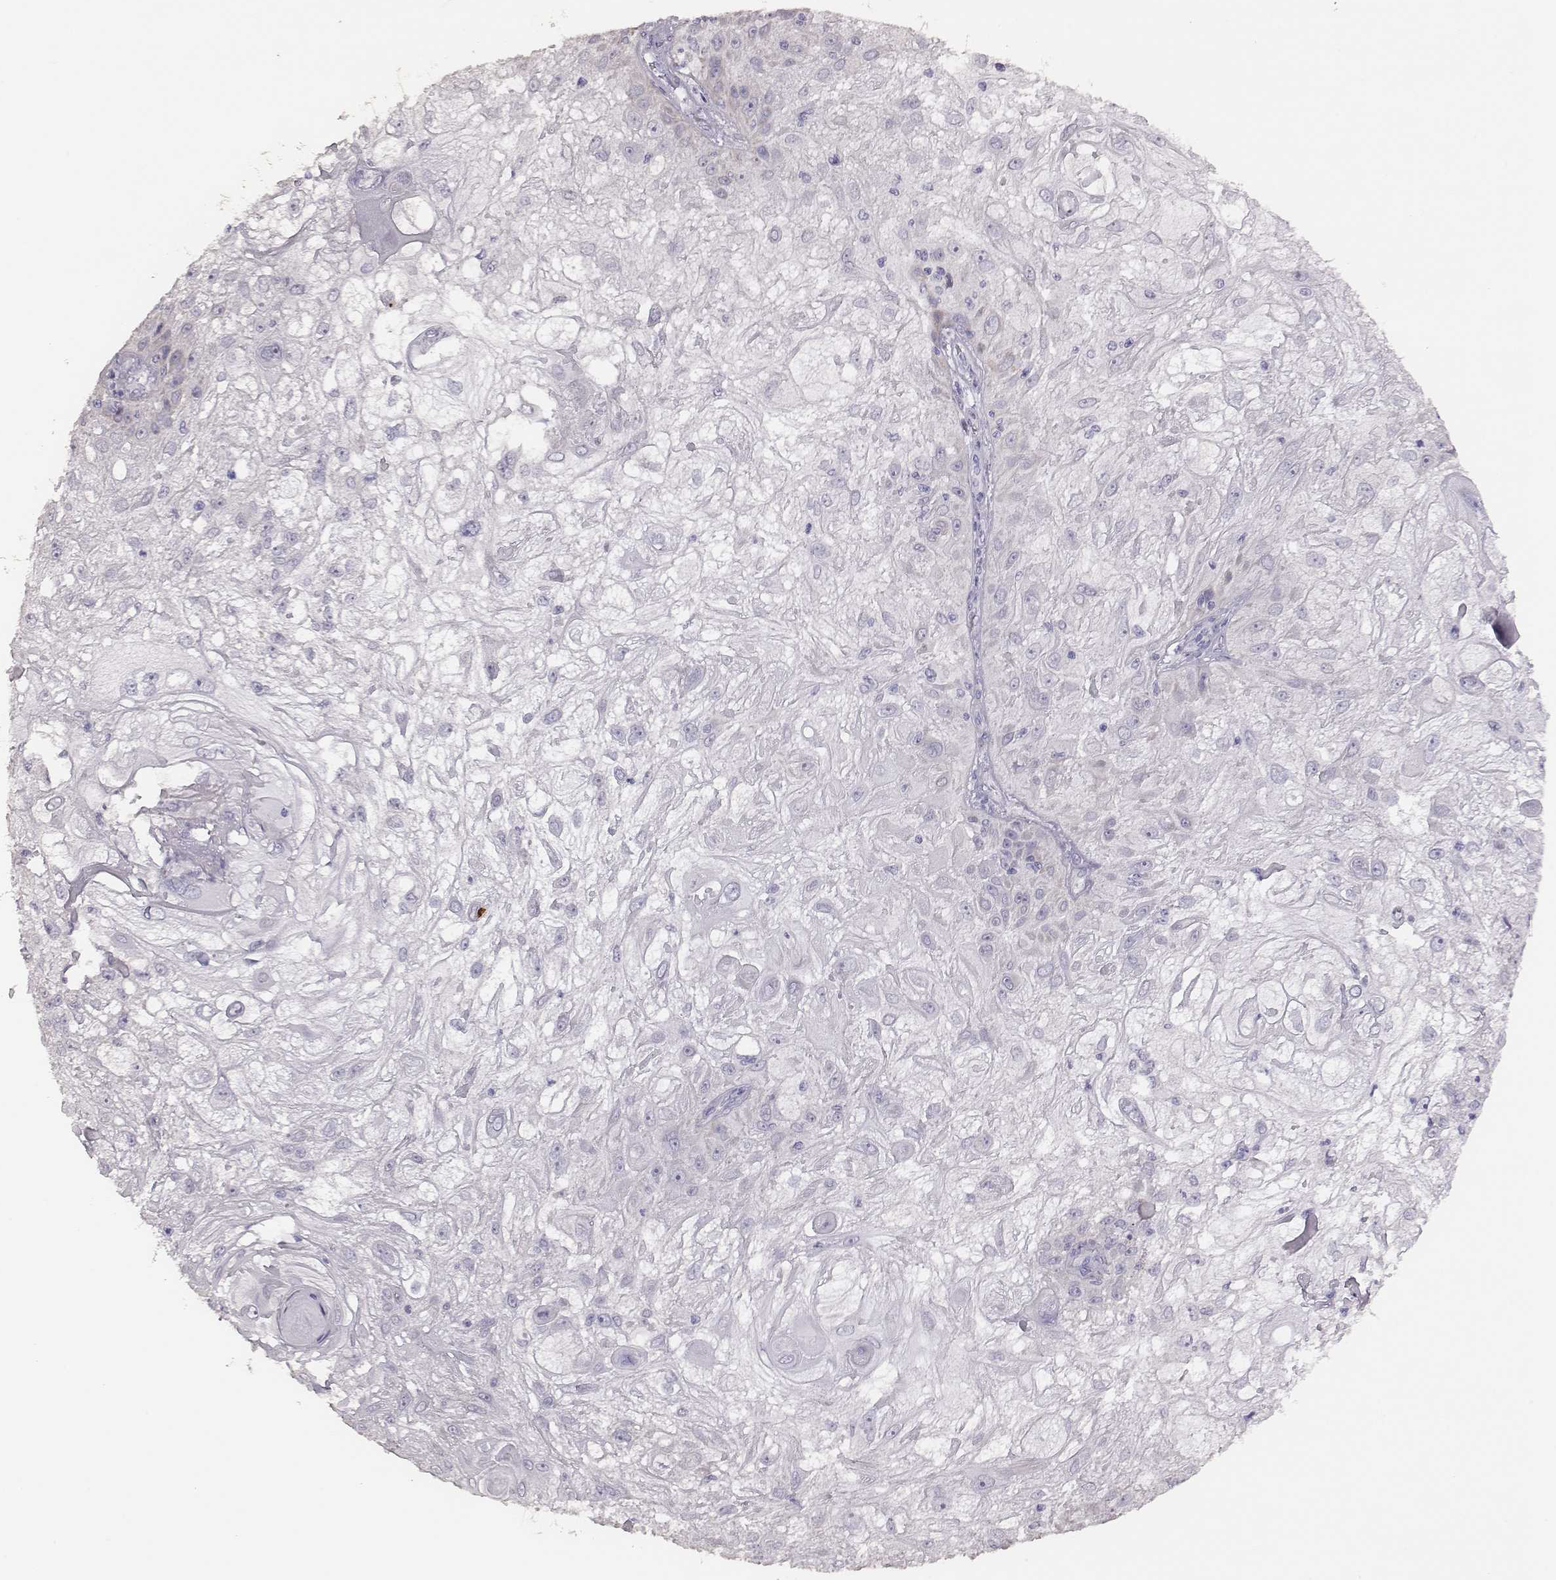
{"staining": {"intensity": "negative", "quantity": "none", "location": "none"}, "tissue": "skin cancer", "cell_type": "Tumor cells", "image_type": "cancer", "snomed": [{"axis": "morphology", "description": "Normal tissue, NOS"}, {"axis": "morphology", "description": "Squamous cell carcinoma, NOS"}, {"axis": "topography", "description": "Skin"}], "caption": "Immunohistochemical staining of human skin squamous cell carcinoma displays no significant expression in tumor cells. (Brightfield microscopy of DAB IHC at high magnification).", "gene": "GUCA1A", "patient": {"sex": "female", "age": 83}}